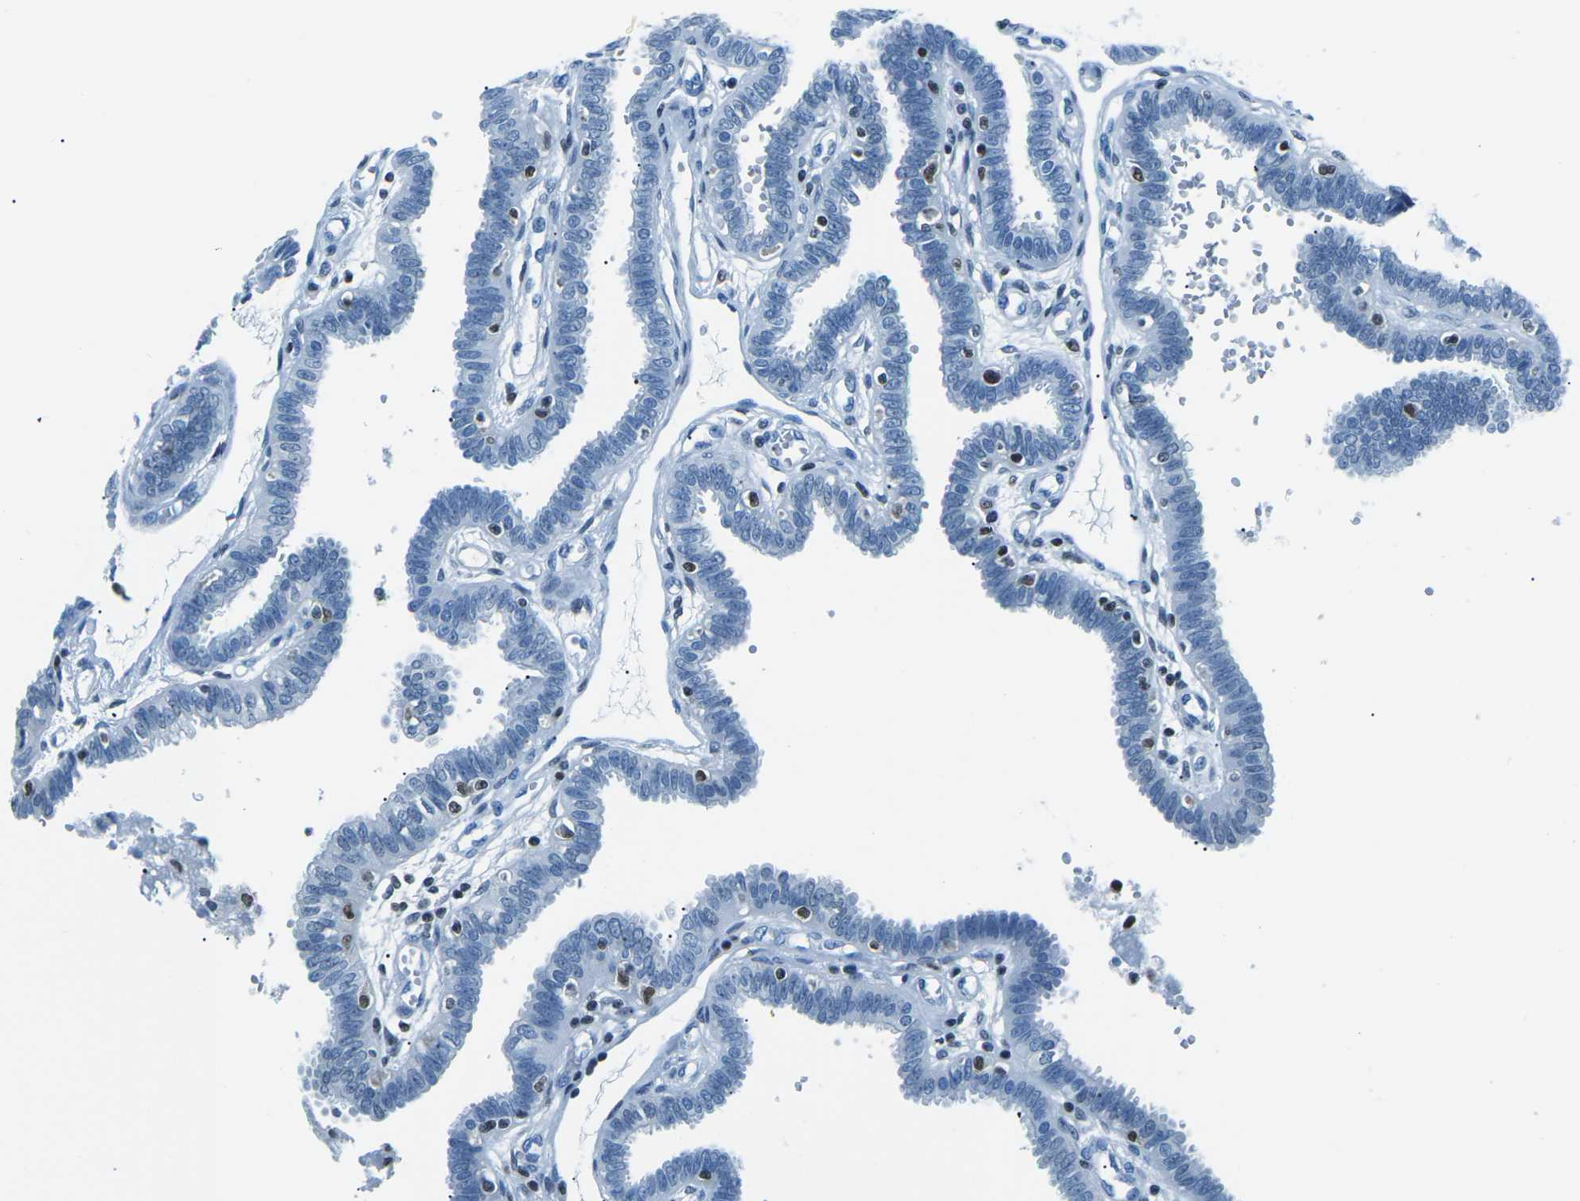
{"staining": {"intensity": "negative", "quantity": "none", "location": "none"}, "tissue": "fallopian tube", "cell_type": "Glandular cells", "image_type": "normal", "snomed": [{"axis": "morphology", "description": "Normal tissue, NOS"}, {"axis": "topography", "description": "Fallopian tube"}], "caption": "This photomicrograph is of benign fallopian tube stained with immunohistochemistry (IHC) to label a protein in brown with the nuclei are counter-stained blue. There is no positivity in glandular cells.", "gene": "CELF2", "patient": {"sex": "female", "age": 32}}